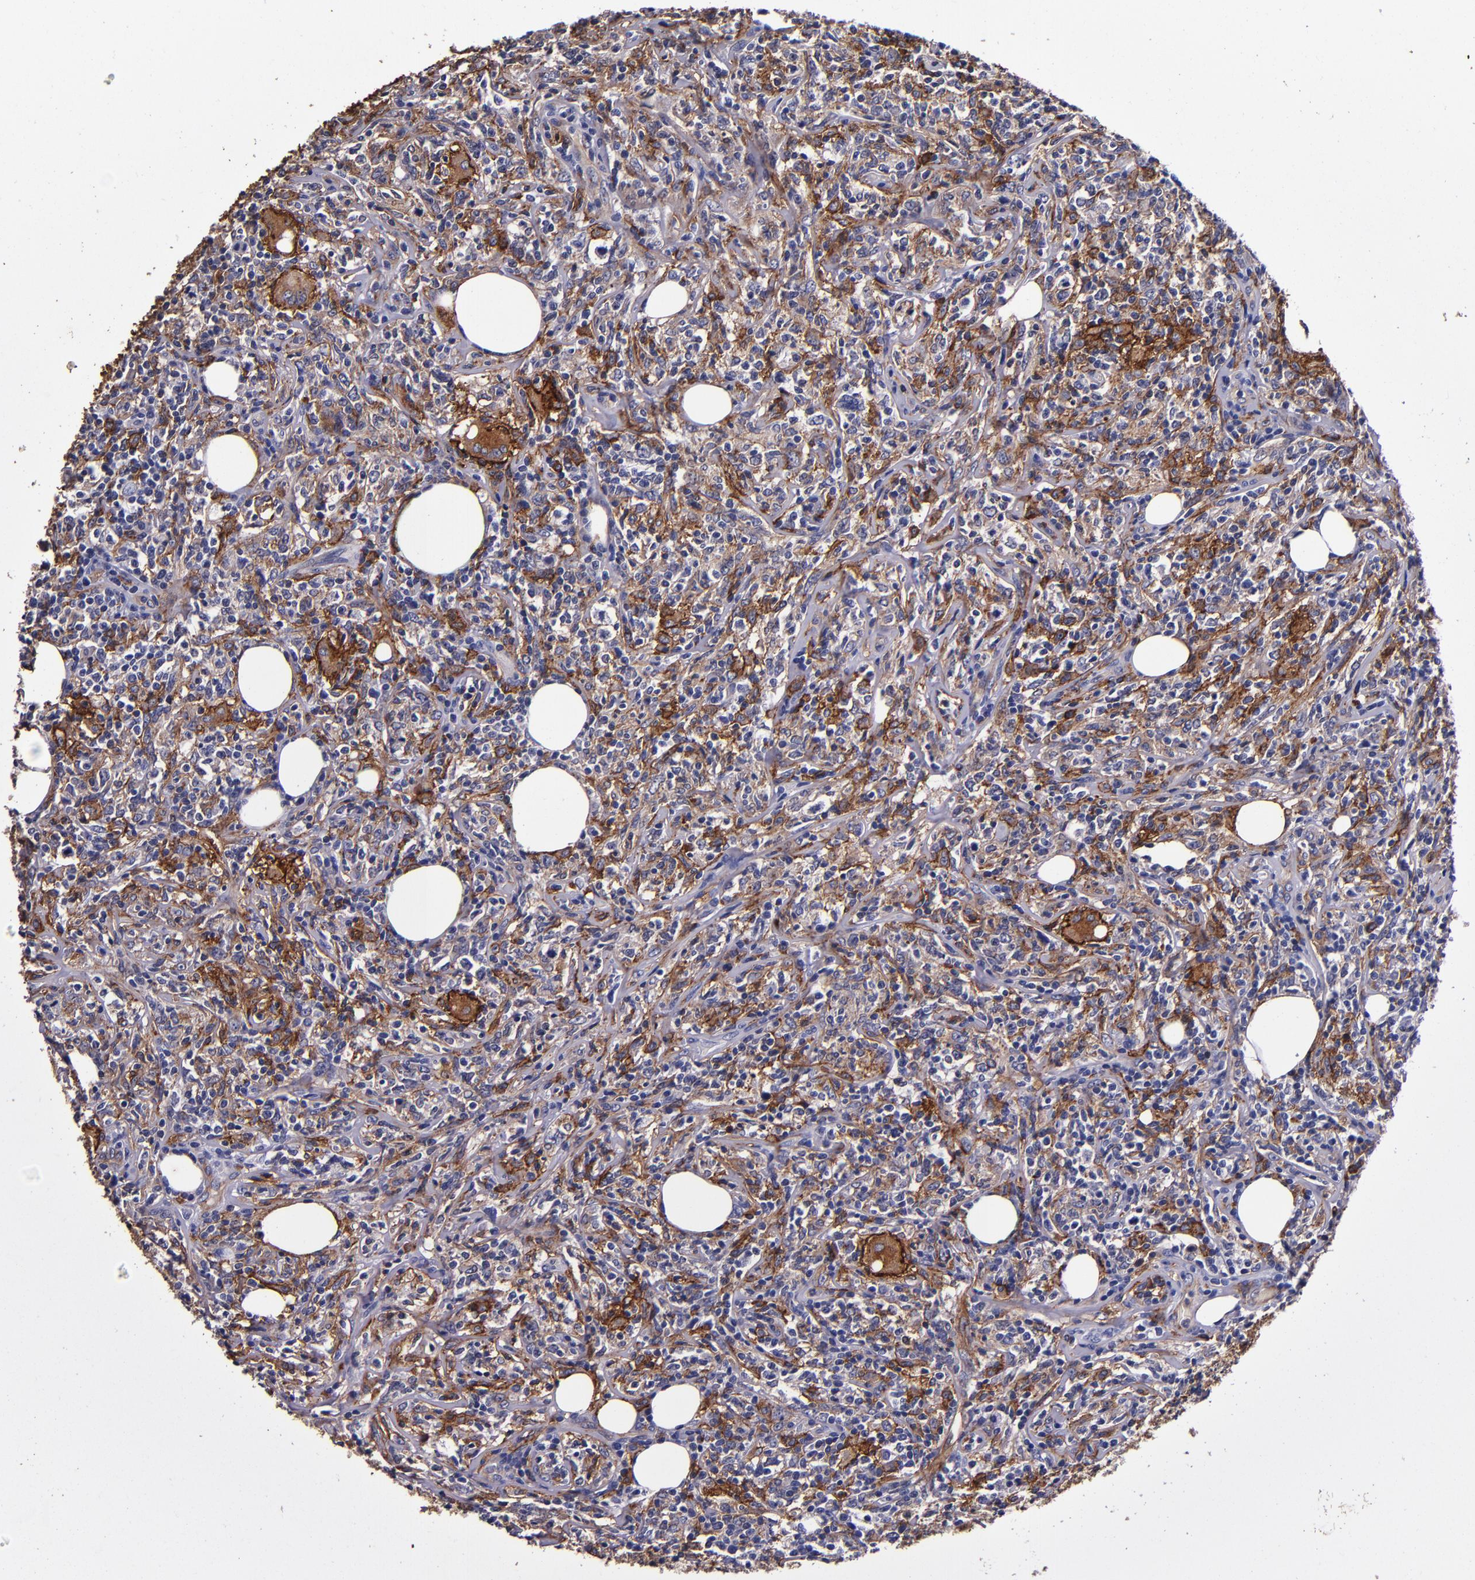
{"staining": {"intensity": "moderate", "quantity": "25%-75%", "location": "cytoplasmic/membranous"}, "tissue": "lymphoma", "cell_type": "Tumor cells", "image_type": "cancer", "snomed": [{"axis": "morphology", "description": "Malignant lymphoma, non-Hodgkin's type, High grade"}, {"axis": "topography", "description": "Lymph node"}], "caption": "Brown immunohistochemical staining in human lymphoma shows moderate cytoplasmic/membranous expression in about 25%-75% of tumor cells.", "gene": "SIRPA", "patient": {"sex": "female", "age": 84}}